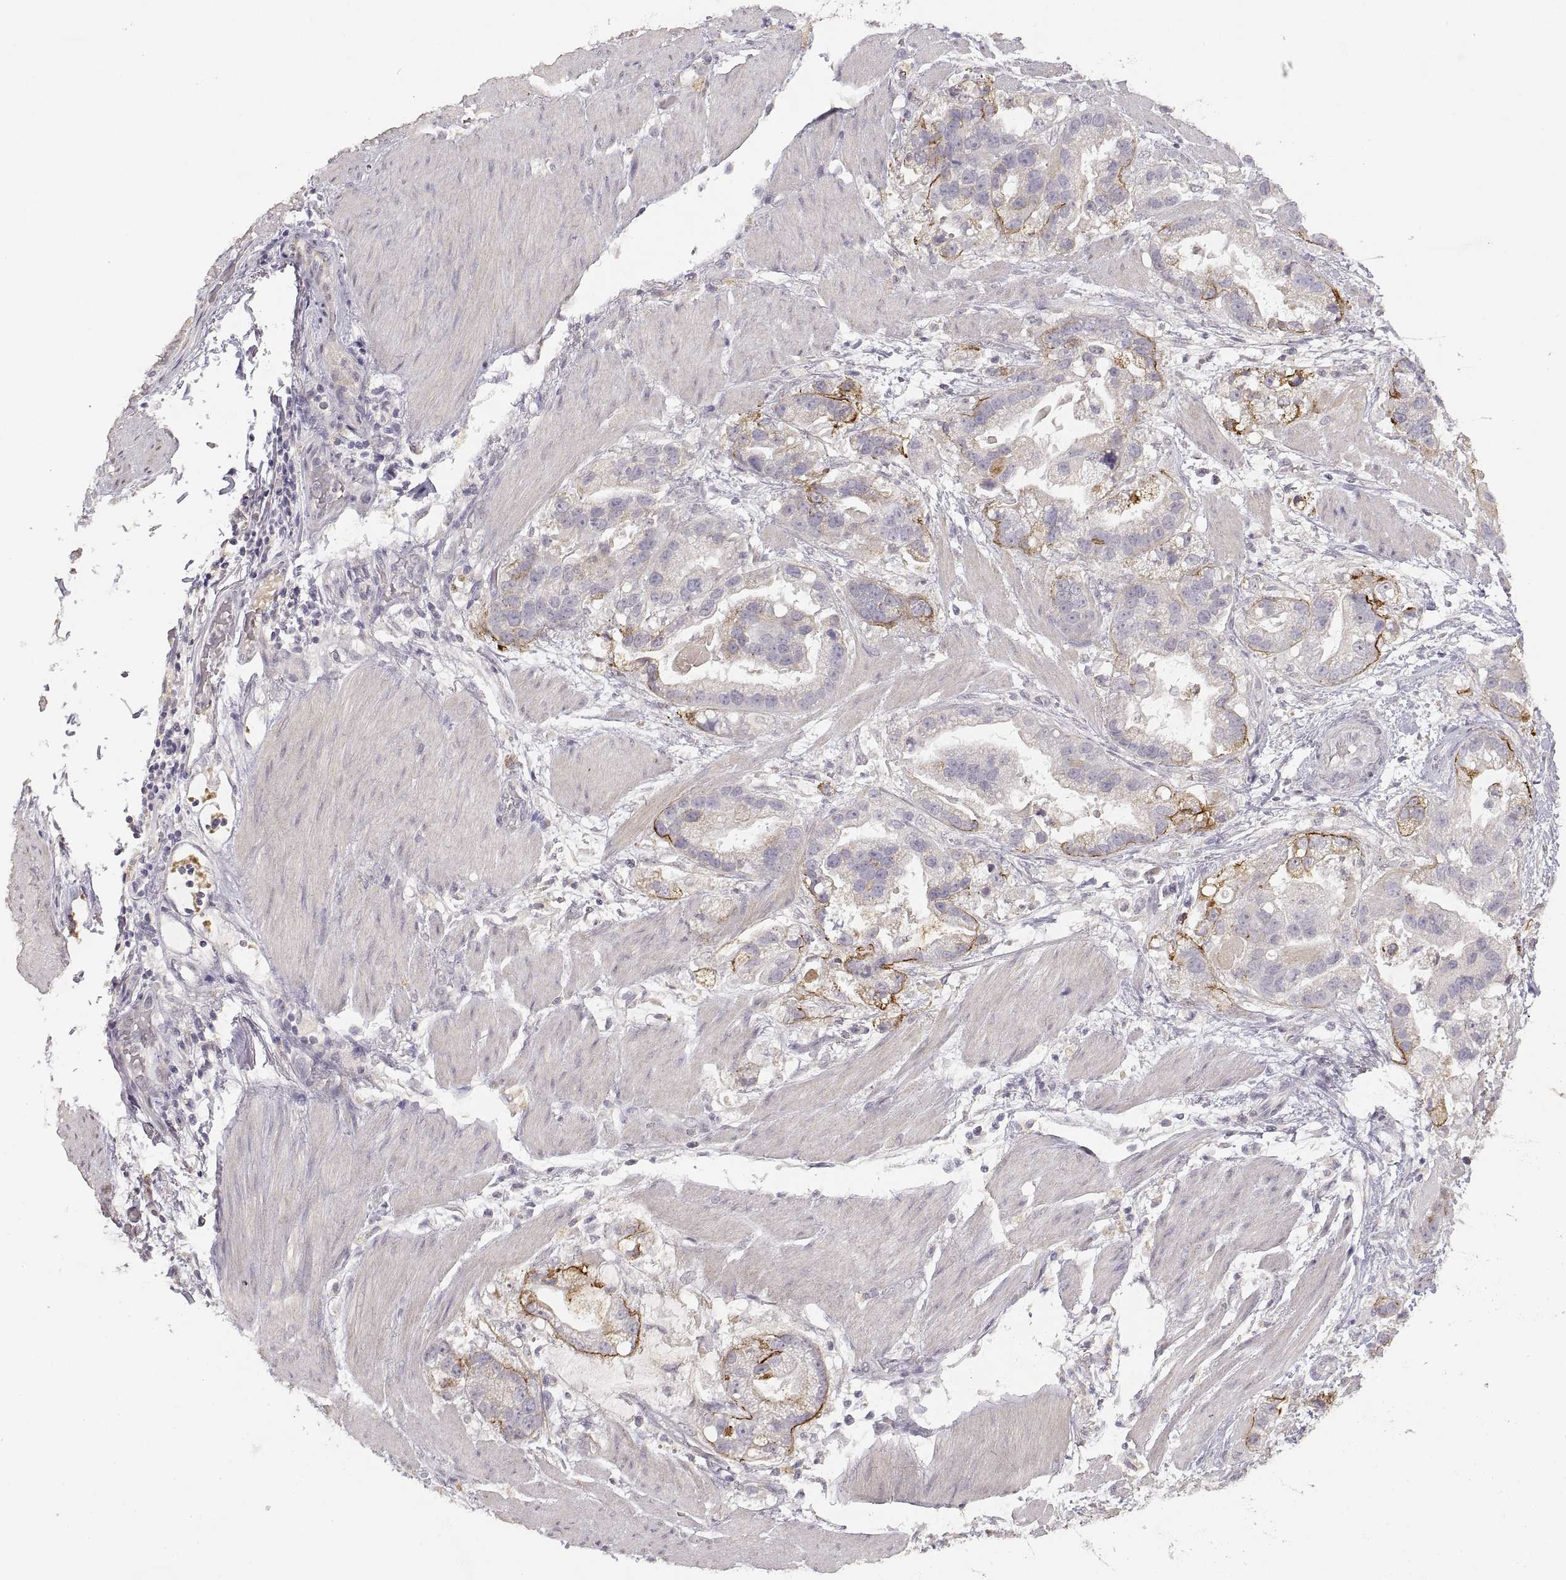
{"staining": {"intensity": "moderate", "quantity": "<25%", "location": "cytoplasmic/membranous"}, "tissue": "stomach cancer", "cell_type": "Tumor cells", "image_type": "cancer", "snomed": [{"axis": "morphology", "description": "Adenocarcinoma, NOS"}, {"axis": "topography", "description": "Stomach"}], "caption": "Immunohistochemical staining of stomach adenocarcinoma demonstrates low levels of moderate cytoplasmic/membranous protein staining in approximately <25% of tumor cells.", "gene": "LAMC2", "patient": {"sex": "male", "age": 59}}